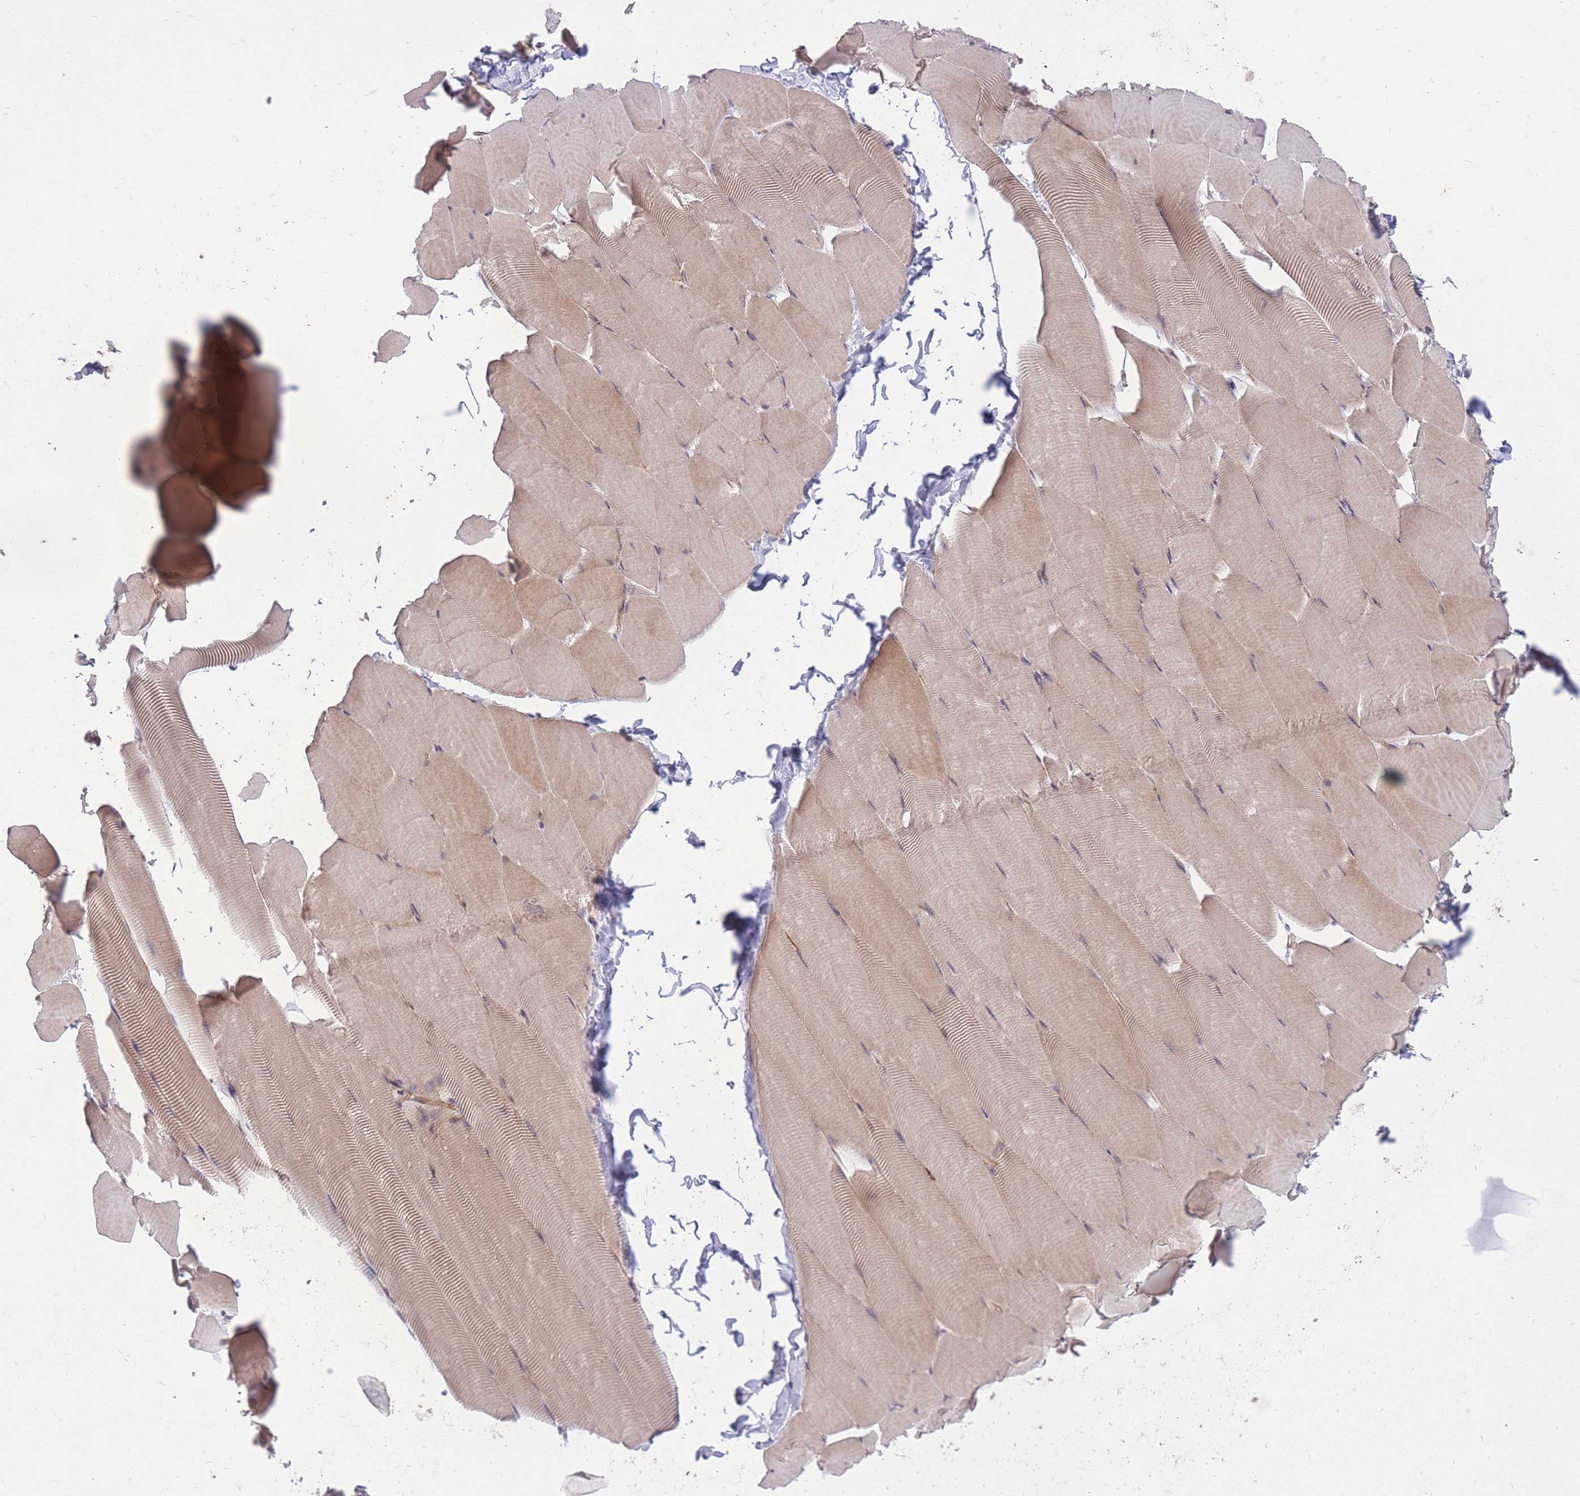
{"staining": {"intensity": "moderate", "quantity": ">75%", "location": "cytoplasmic/membranous"}, "tissue": "skeletal muscle", "cell_type": "Myocytes", "image_type": "normal", "snomed": [{"axis": "morphology", "description": "Normal tissue, NOS"}, {"axis": "topography", "description": "Skeletal muscle"}], "caption": "A medium amount of moderate cytoplasmic/membranous staining is identified in about >75% of myocytes in unremarkable skeletal muscle.", "gene": "ELOA2", "patient": {"sex": "male", "age": 25}}